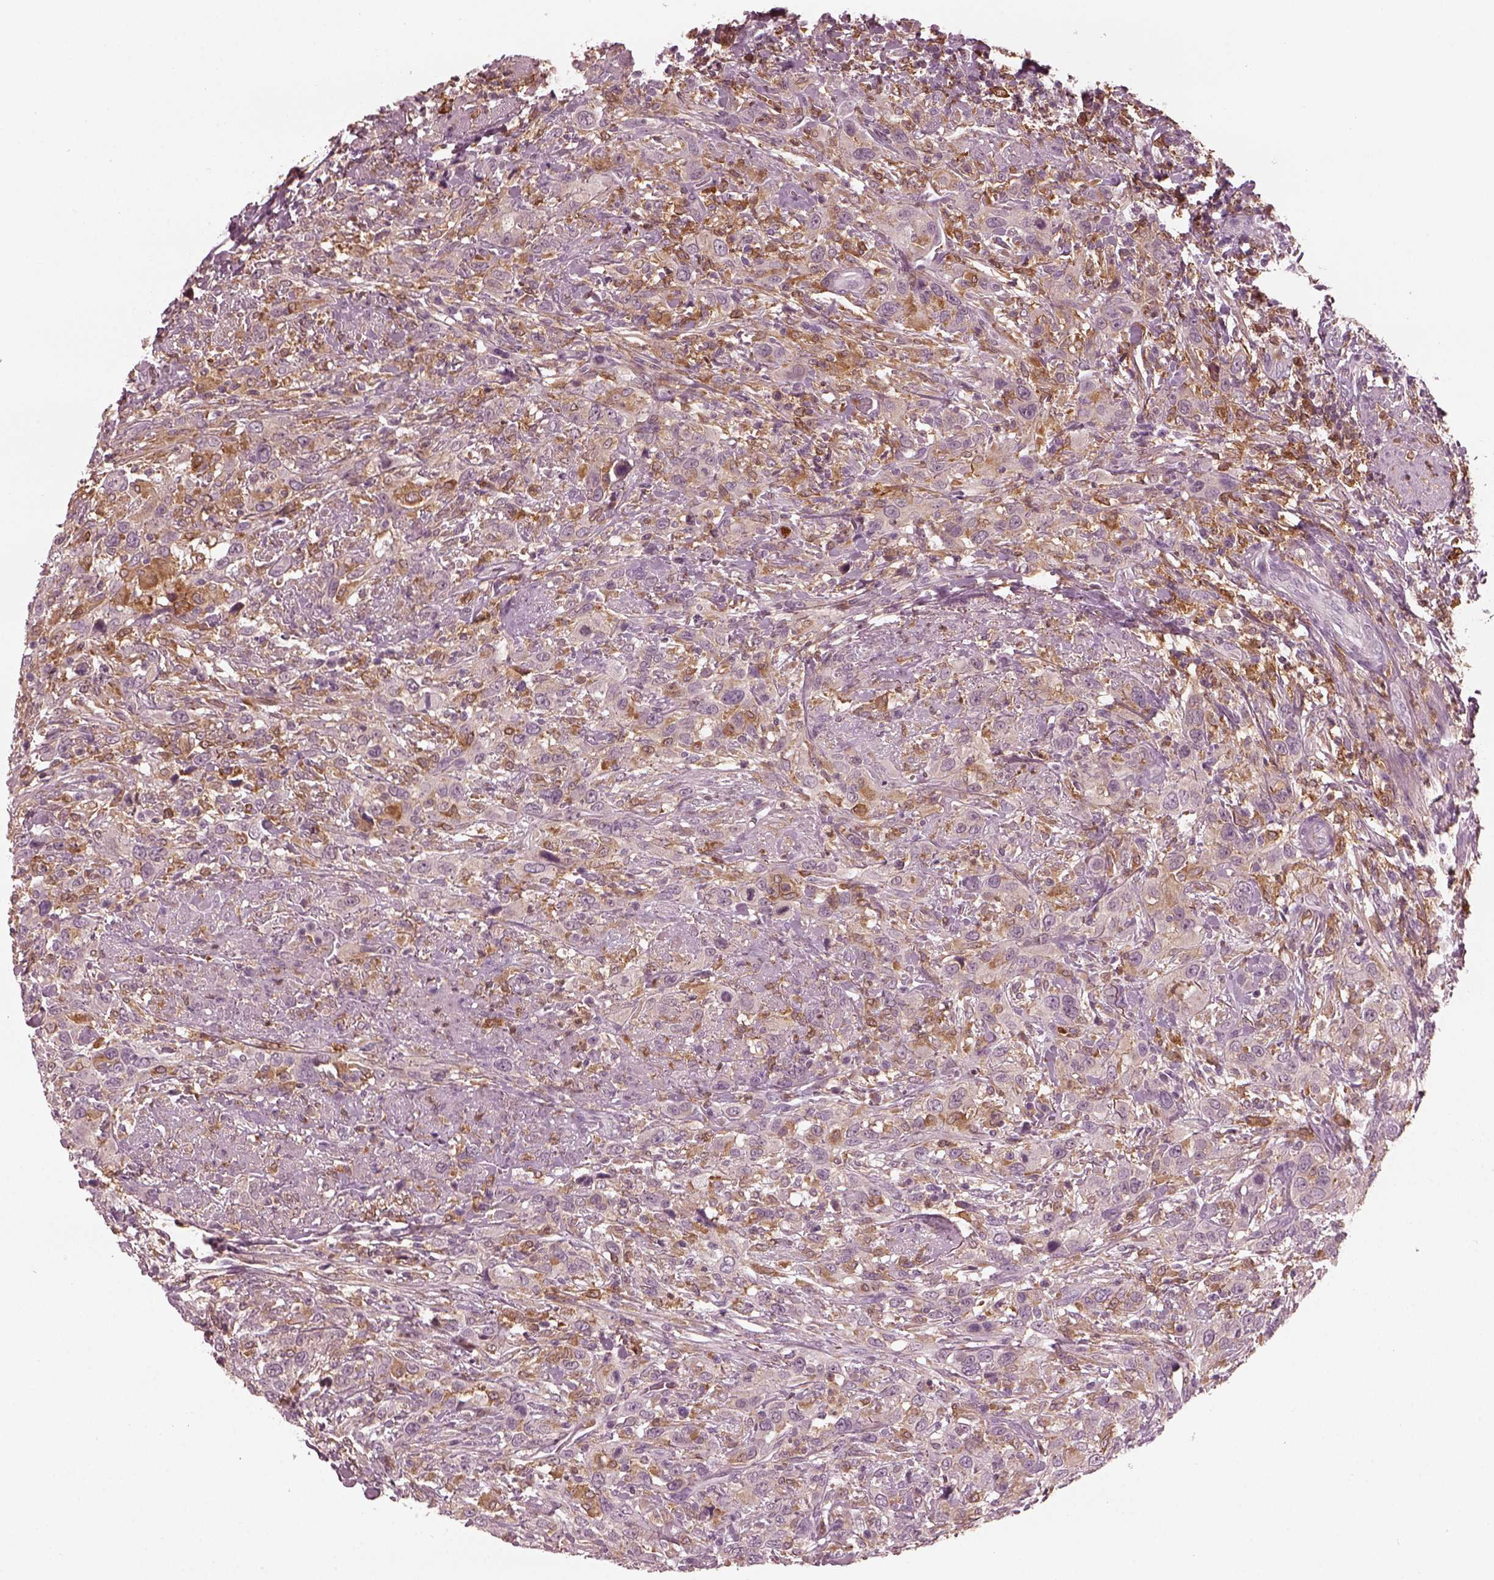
{"staining": {"intensity": "negative", "quantity": "none", "location": "none"}, "tissue": "urothelial cancer", "cell_type": "Tumor cells", "image_type": "cancer", "snomed": [{"axis": "morphology", "description": "Urothelial carcinoma, NOS"}, {"axis": "morphology", "description": "Urothelial carcinoma, High grade"}, {"axis": "topography", "description": "Urinary bladder"}], "caption": "Urothelial cancer stained for a protein using immunohistochemistry (IHC) displays no expression tumor cells.", "gene": "PSTPIP2", "patient": {"sex": "female", "age": 64}}